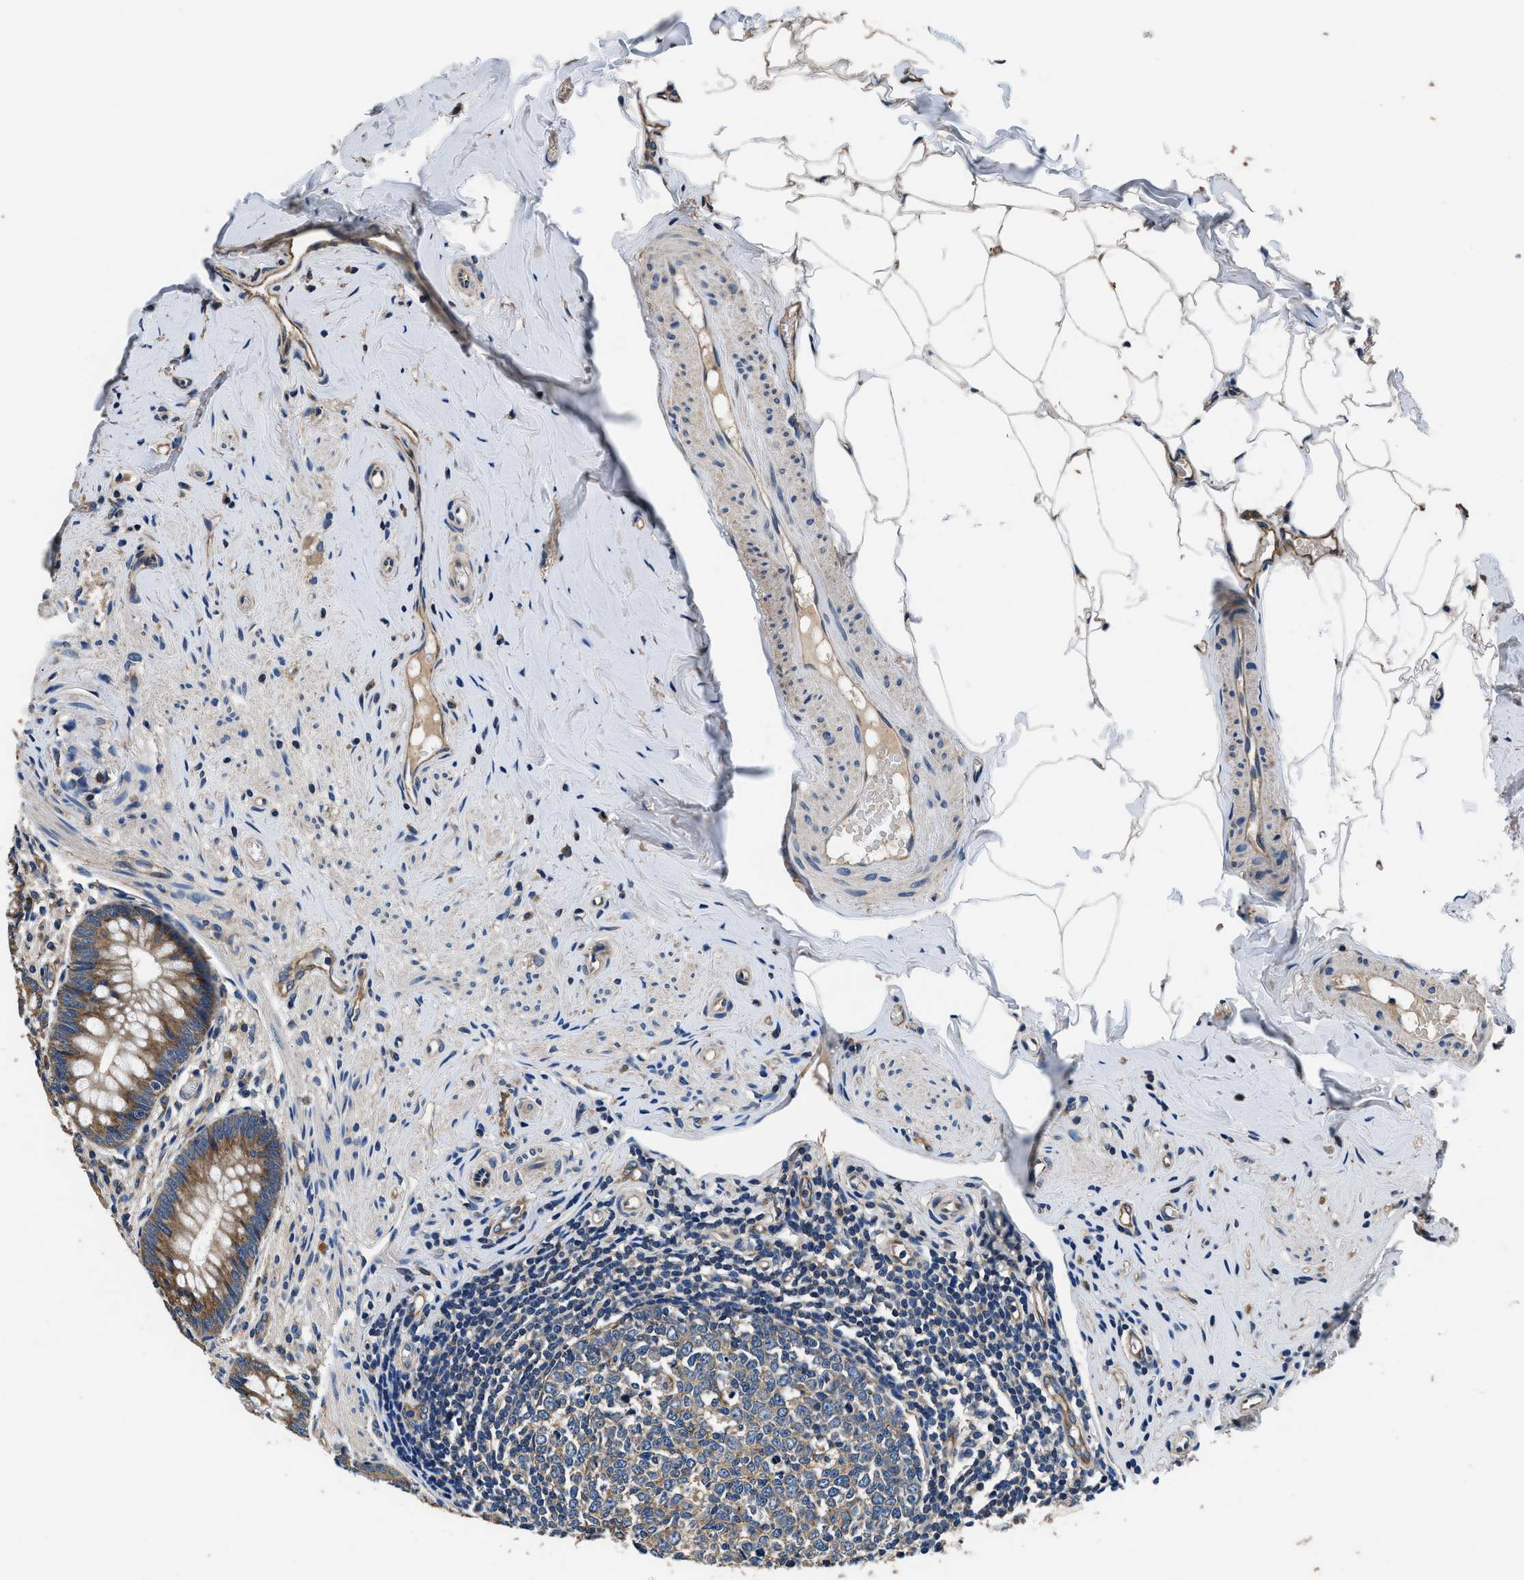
{"staining": {"intensity": "moderate", "quantity": ">75%", "location": "cytoplasmic/membranous"}, "tissue": "appendix", "cell_type": "Glandular cells", "image_type": "normal", "snomed": [{"axis": "morphology", "description": "Normal tissue, NOS"}, {"axis": "topography", "description": "Appendix"}], "caption": "Immunohistochemical staining of normal human appendix reveals medium levels of moderate cytoplasmic/membranous staining in about >75% of glandular cells.", "gene": "DHRS7B", "patient": {"sex": "male", "age": 56}}